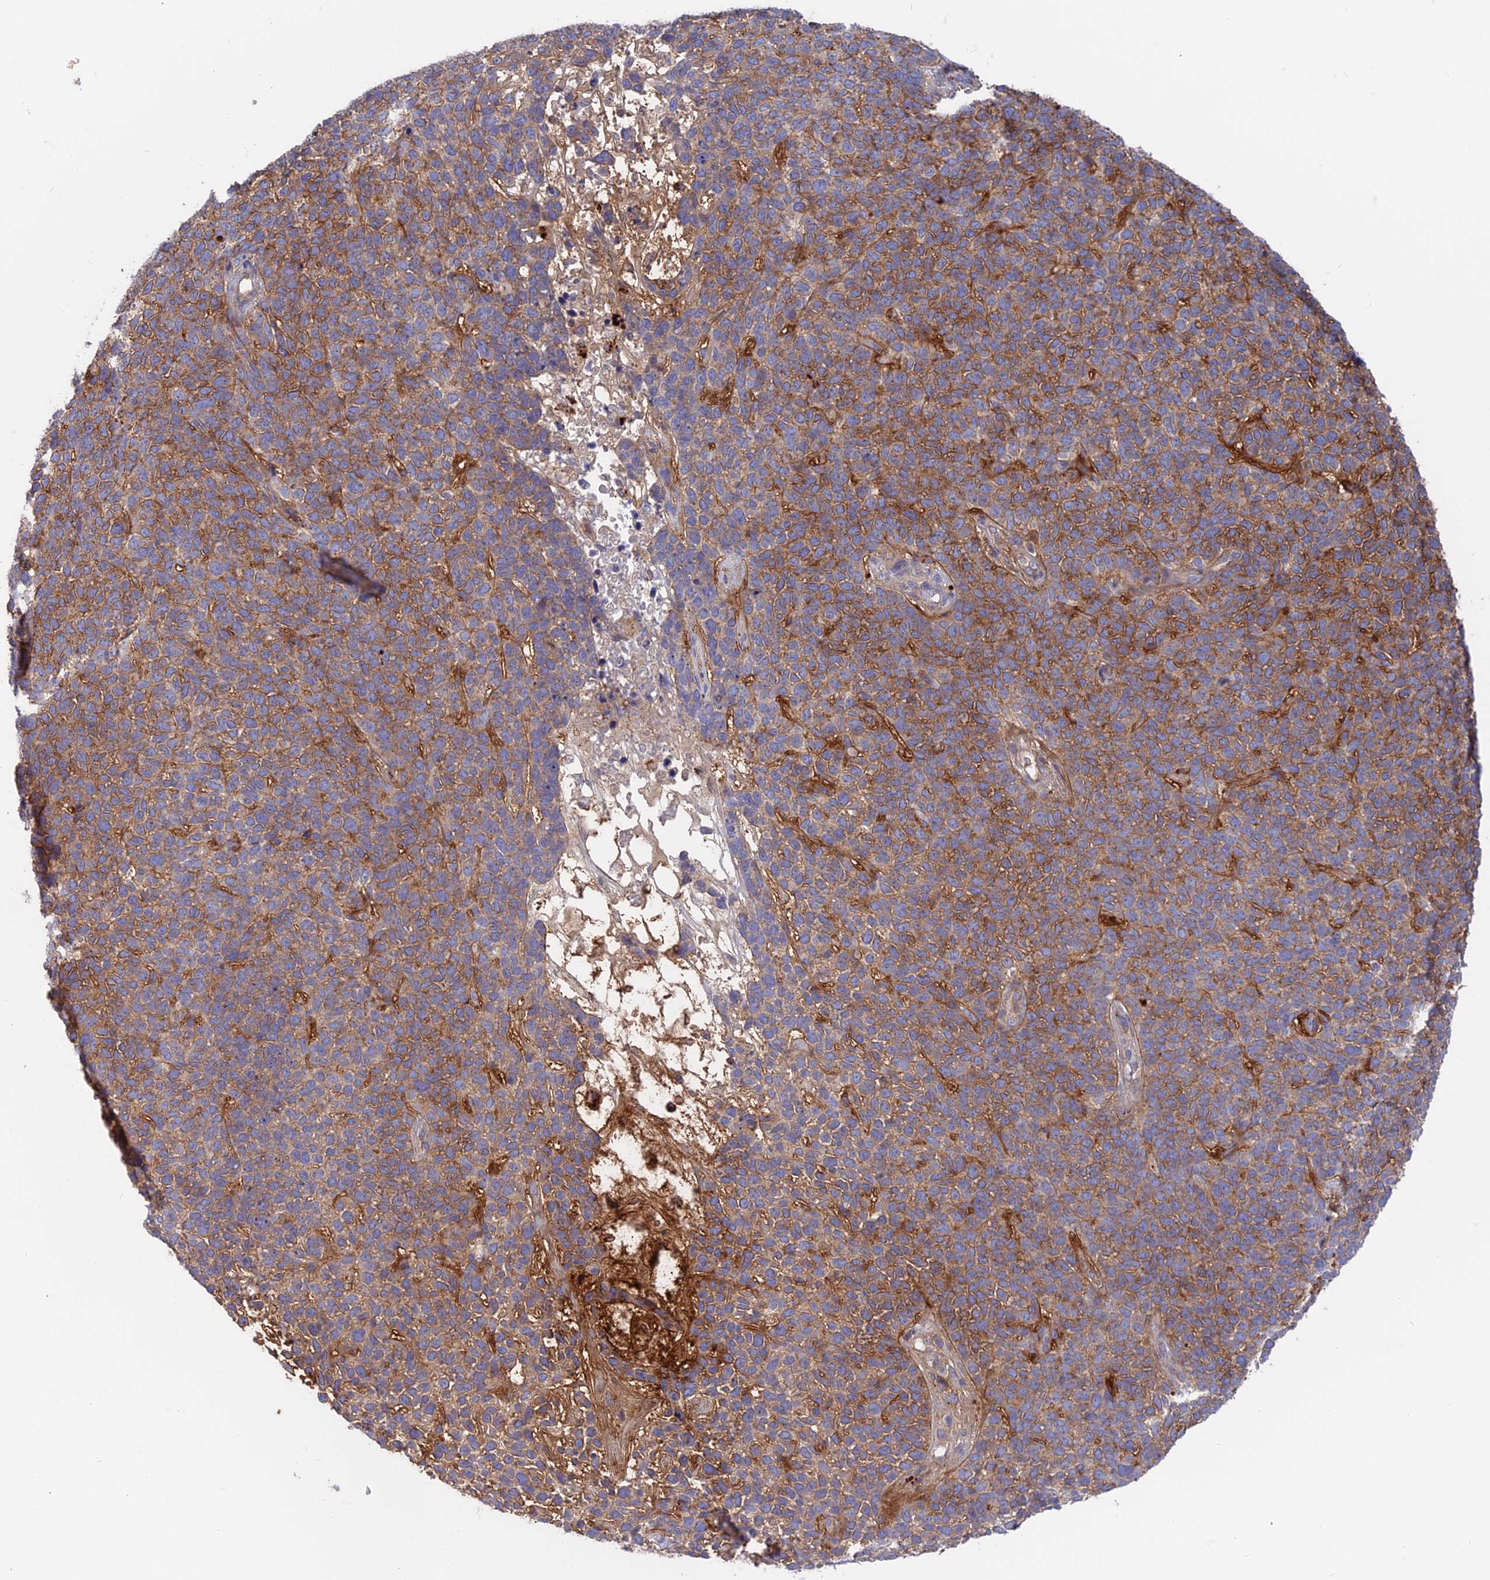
{"staining": {"intensity": "moderate", "quantity": ">75%", "location": "cytoplasmic/membranous"}, "tissue": "skin cancer", "cell_type": "Tumor cells", "image_type": "cancer", "snomed": [{"axis": "morphology", "description": "Basal cell carcinoma"}, {"axis": "topography", "description": "Skin"}], "caption": "Immunohistochemical staining of skin basal cell carcinoma displays medium levels of moderate cytoplasmic/membranous protein expression in approximately >75% of tumor cells.", "gene": "CPNE7", "patient": {"sex": "female", "age": 84}}